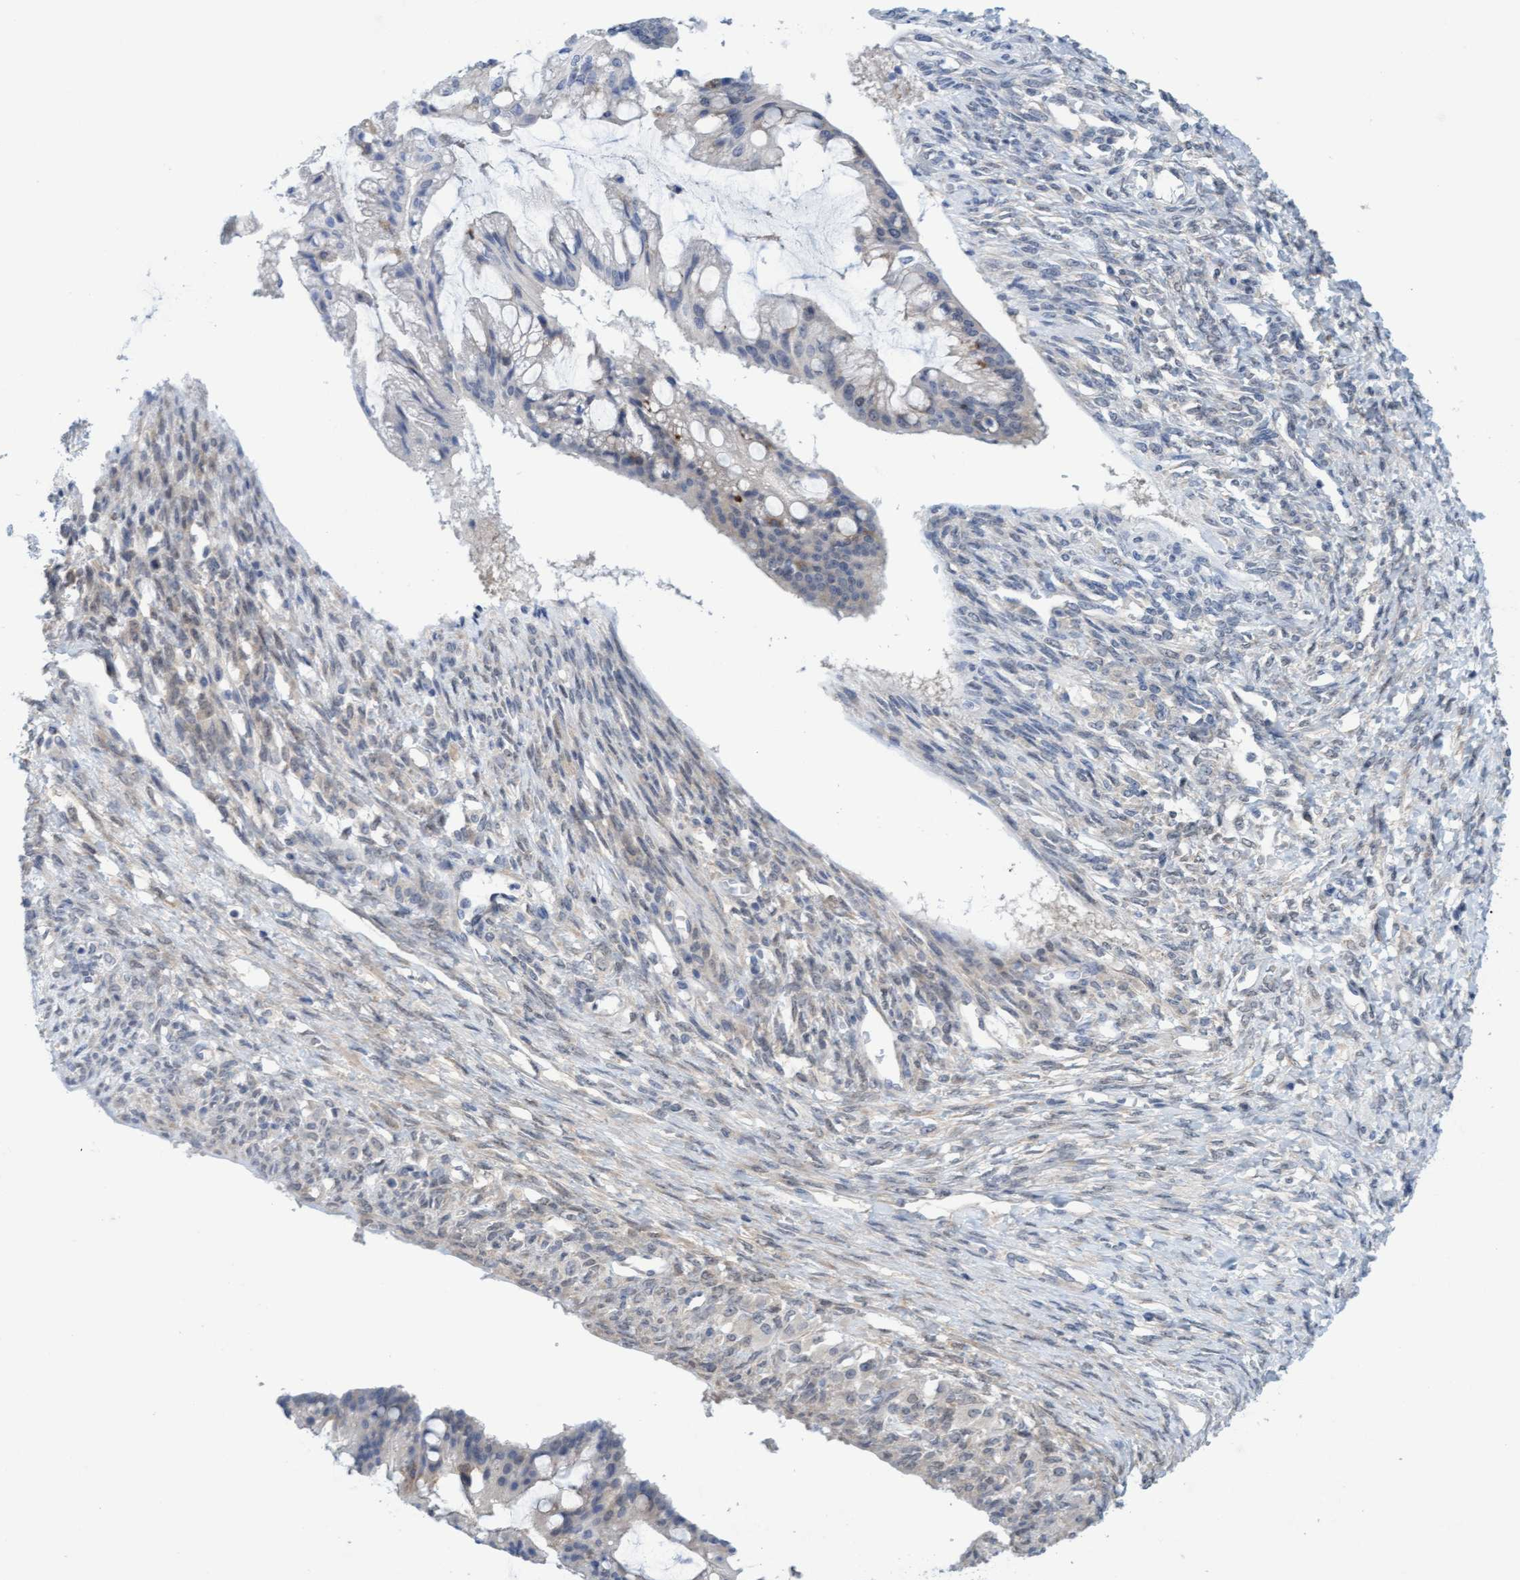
{"staining": {"intensity": "weak", "quantity": "<25%", "location": "cytoplasmic/membranous"}, "tissue": "ovarian cancer", "cell_type": "Tumor cells", "image_type": "cancer", "snomed": [{"axis": "morphology", "description": "Cystadenocarcinoma, mucinous, NOS"}, {"axis": "topography", "description": "Ovary"}], "caption": "Immunohistochemical staining of ovarian cancer displays no significant expression in tumor cells.", "gene": "AMZ2", "patient": {"sex": "female", "age": 73}}